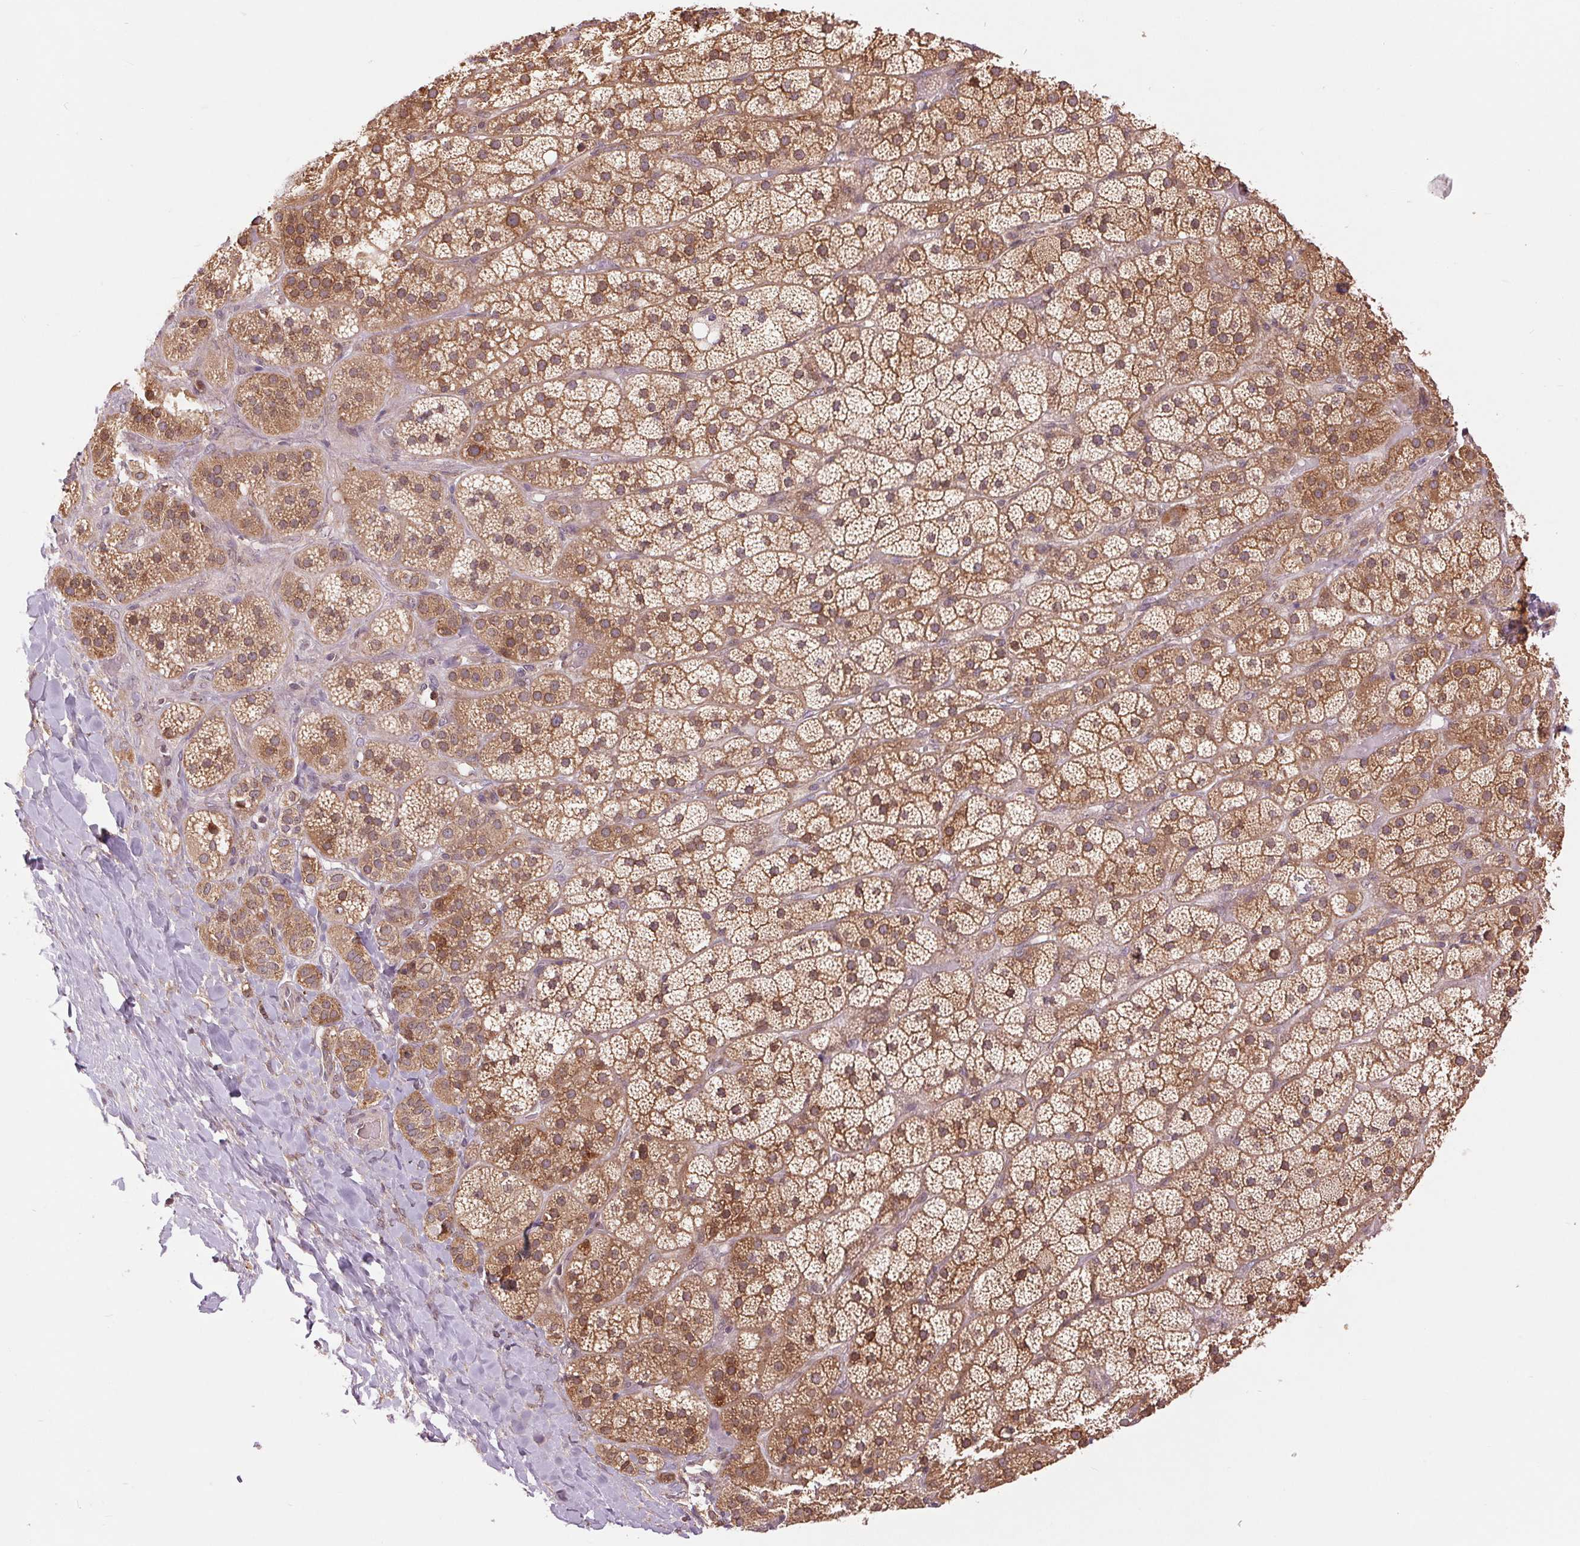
{"staining": {"intensity": "moderate", "quantity": ">75%", "location": "cytoplasmic/membranous,nuclear"}, "tissue": "adrenal gland", "cell_type": "Glandular cells", "image_type": "normal", "snomed": [{"axis": "morphology", "description": "Normal tissue, NOS"}, {"axis": "topography", "description": "Adrenal gland"}], "caption": "DAB immunohistochemical staining of normal adrenal gland exhibits moderate cytoplasmic/membranous,nuclear protein expression in approximately >75% of glandular cells. The staining is performed using DAB (3,3'-diaminobenzidine) brown chromogen to label protein expression. The nuclei are counter-stained blue using hematoxylin.", "gene": "BTF3L4", "patient": {"sex": "male", "age": 57}}